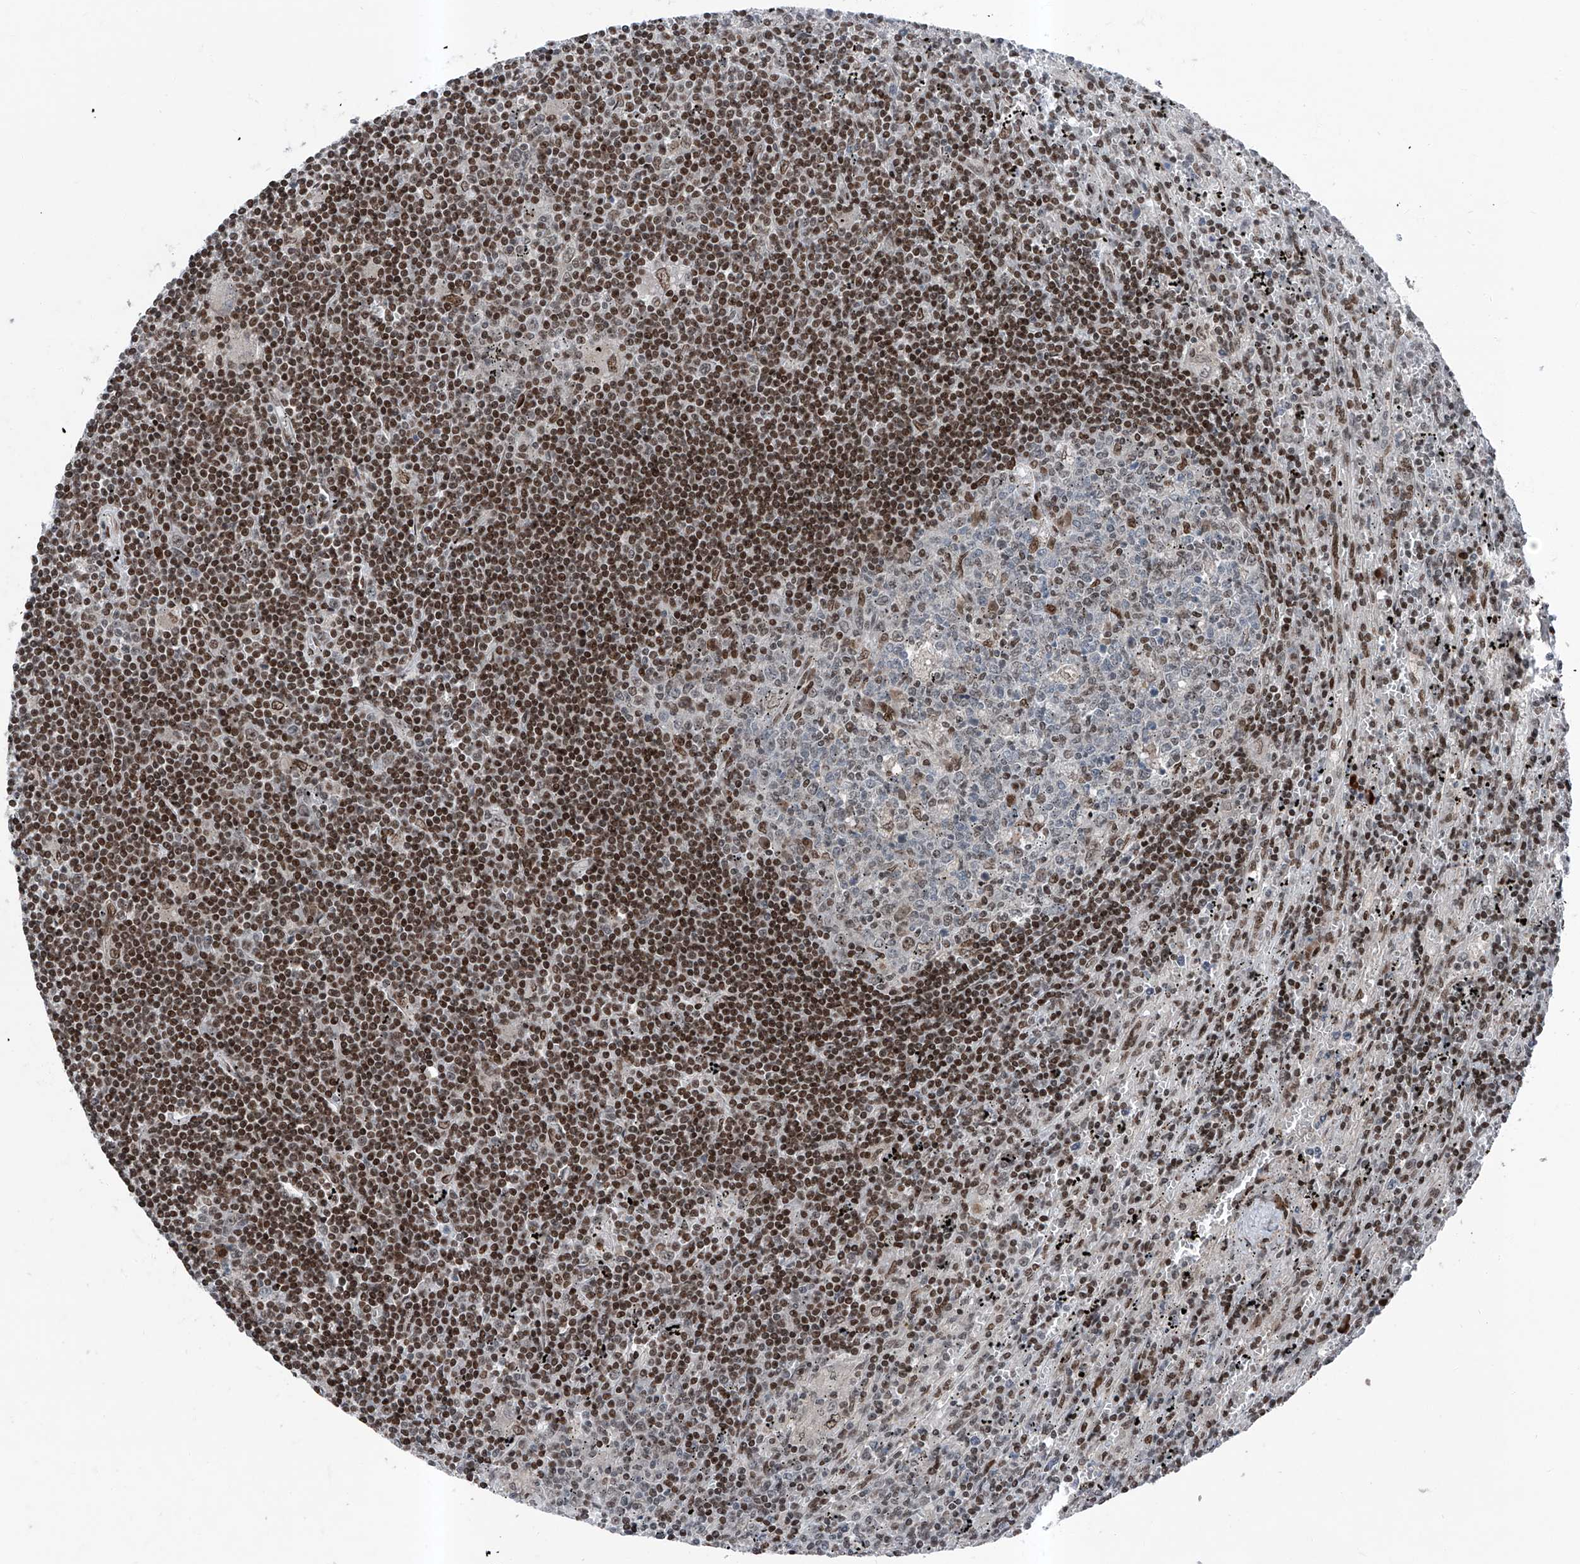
{"staining": {"intensity": "strong", "quantity": ">75%", "location": "nuclear"}, "tissue": "lymphoma", "cell_type": "Tumor cells", "image_type": "cancer", "snomed": [{"axis": "morphology", "description": "Malignant lymphoma, non-Hodgkin's type, Low grade"}, {"axis": "topography", "description": "Spleen"}], "caption": "Lymphoma stained with a protein marker demonstrates strong staining in tumor cells.", "gene": "BMI1", "patient": {"sex": "male", "age": 76}}